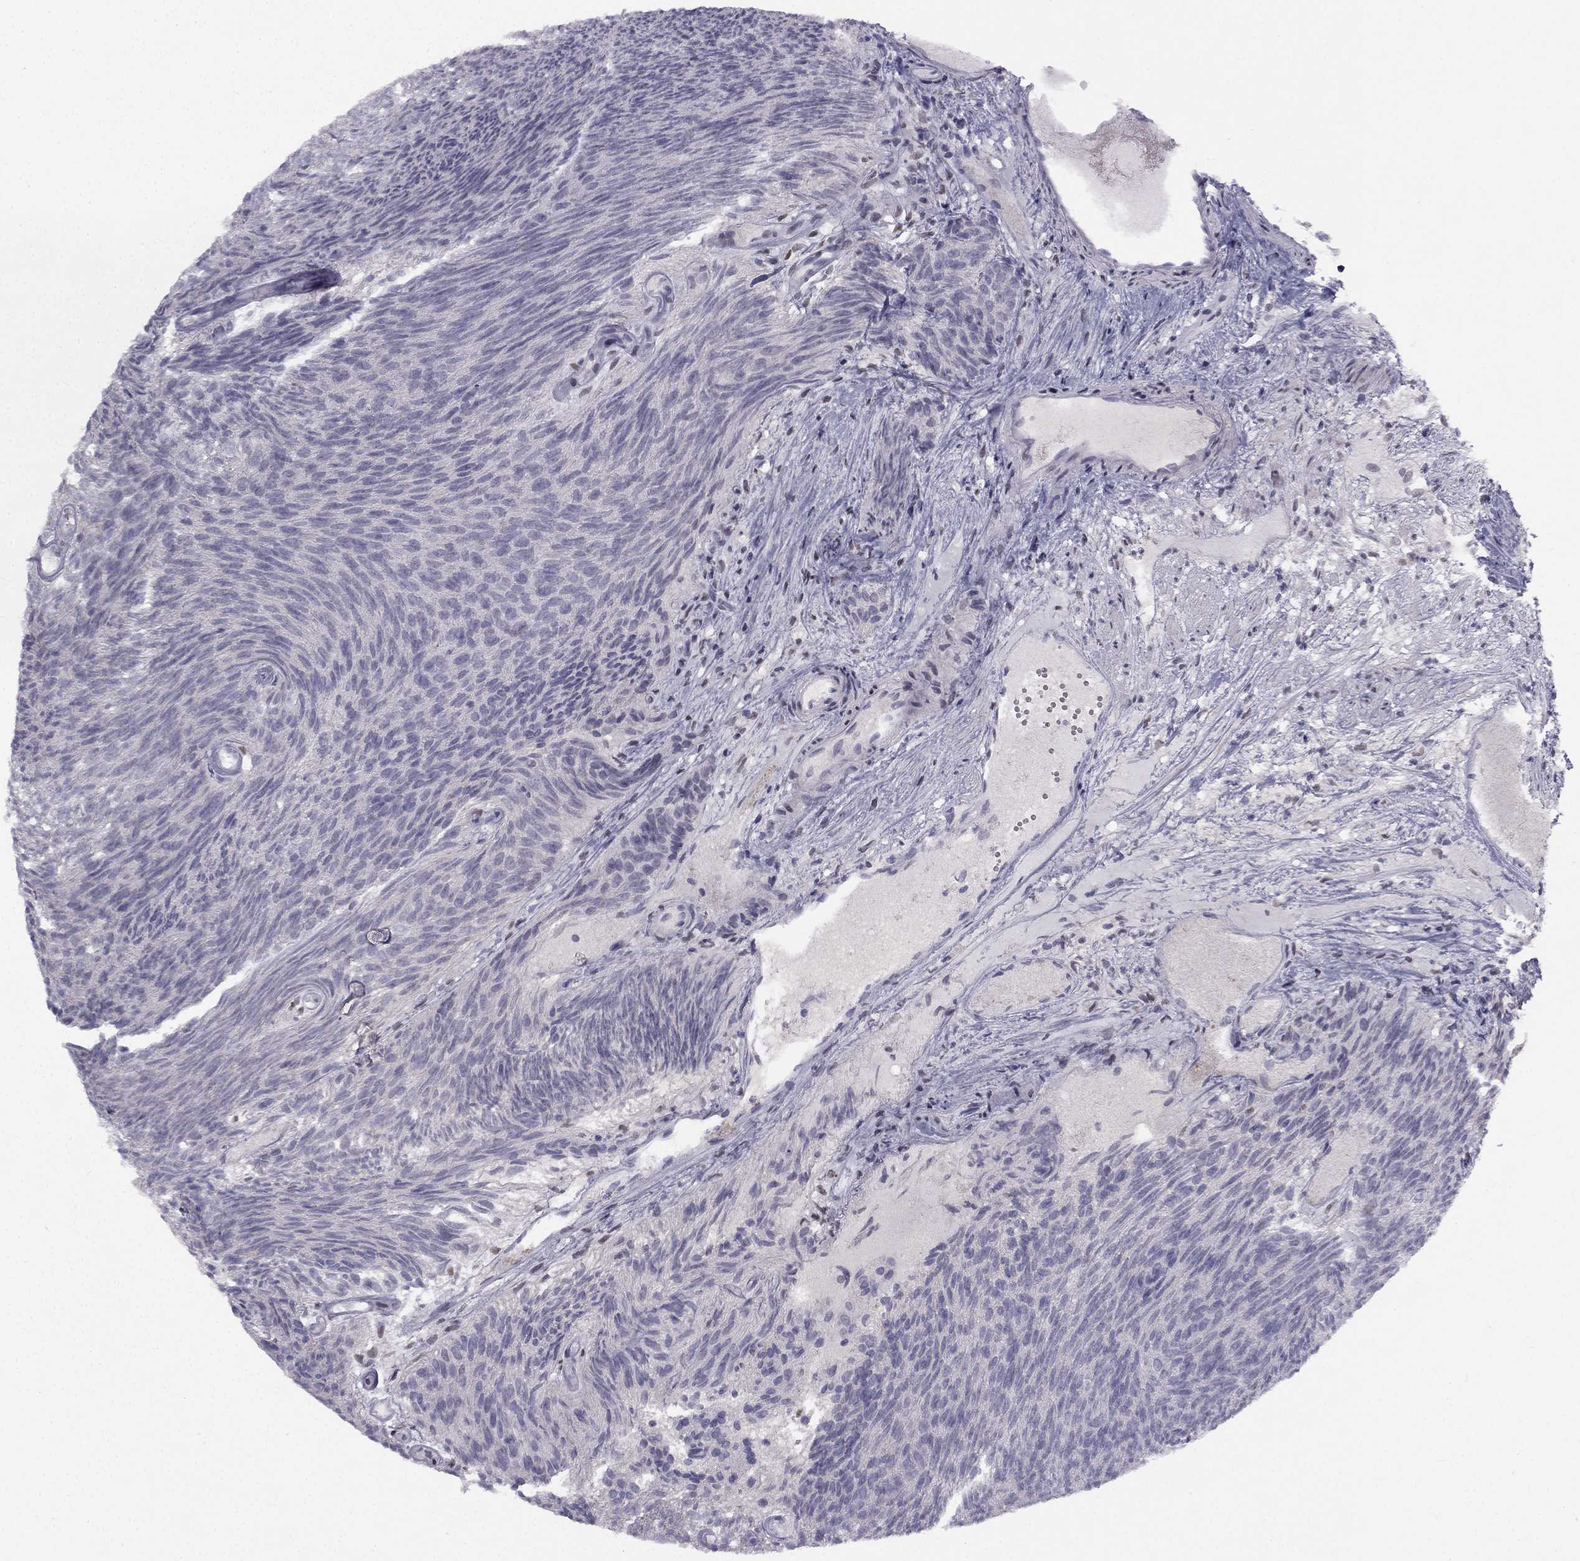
{"staining": {"intensity": "negative", "quantity": "none", "location": "none"}, "tissue": "urothelial cancer", "cell_type": "Tumor cells", "image_type": "cancer", "snomed": [{"axis": "morphology", "description": "Urothelial carcinoma, Low grade"}, {"axis": "topography", "description": "Urinary bladder"}], "caption": "Urothelial cancer was stained to show a protein in brown. There is no significant positivity in tumor cells.", "gene": "TRPS1", "patient": {"sex": "male", "age": 77}}